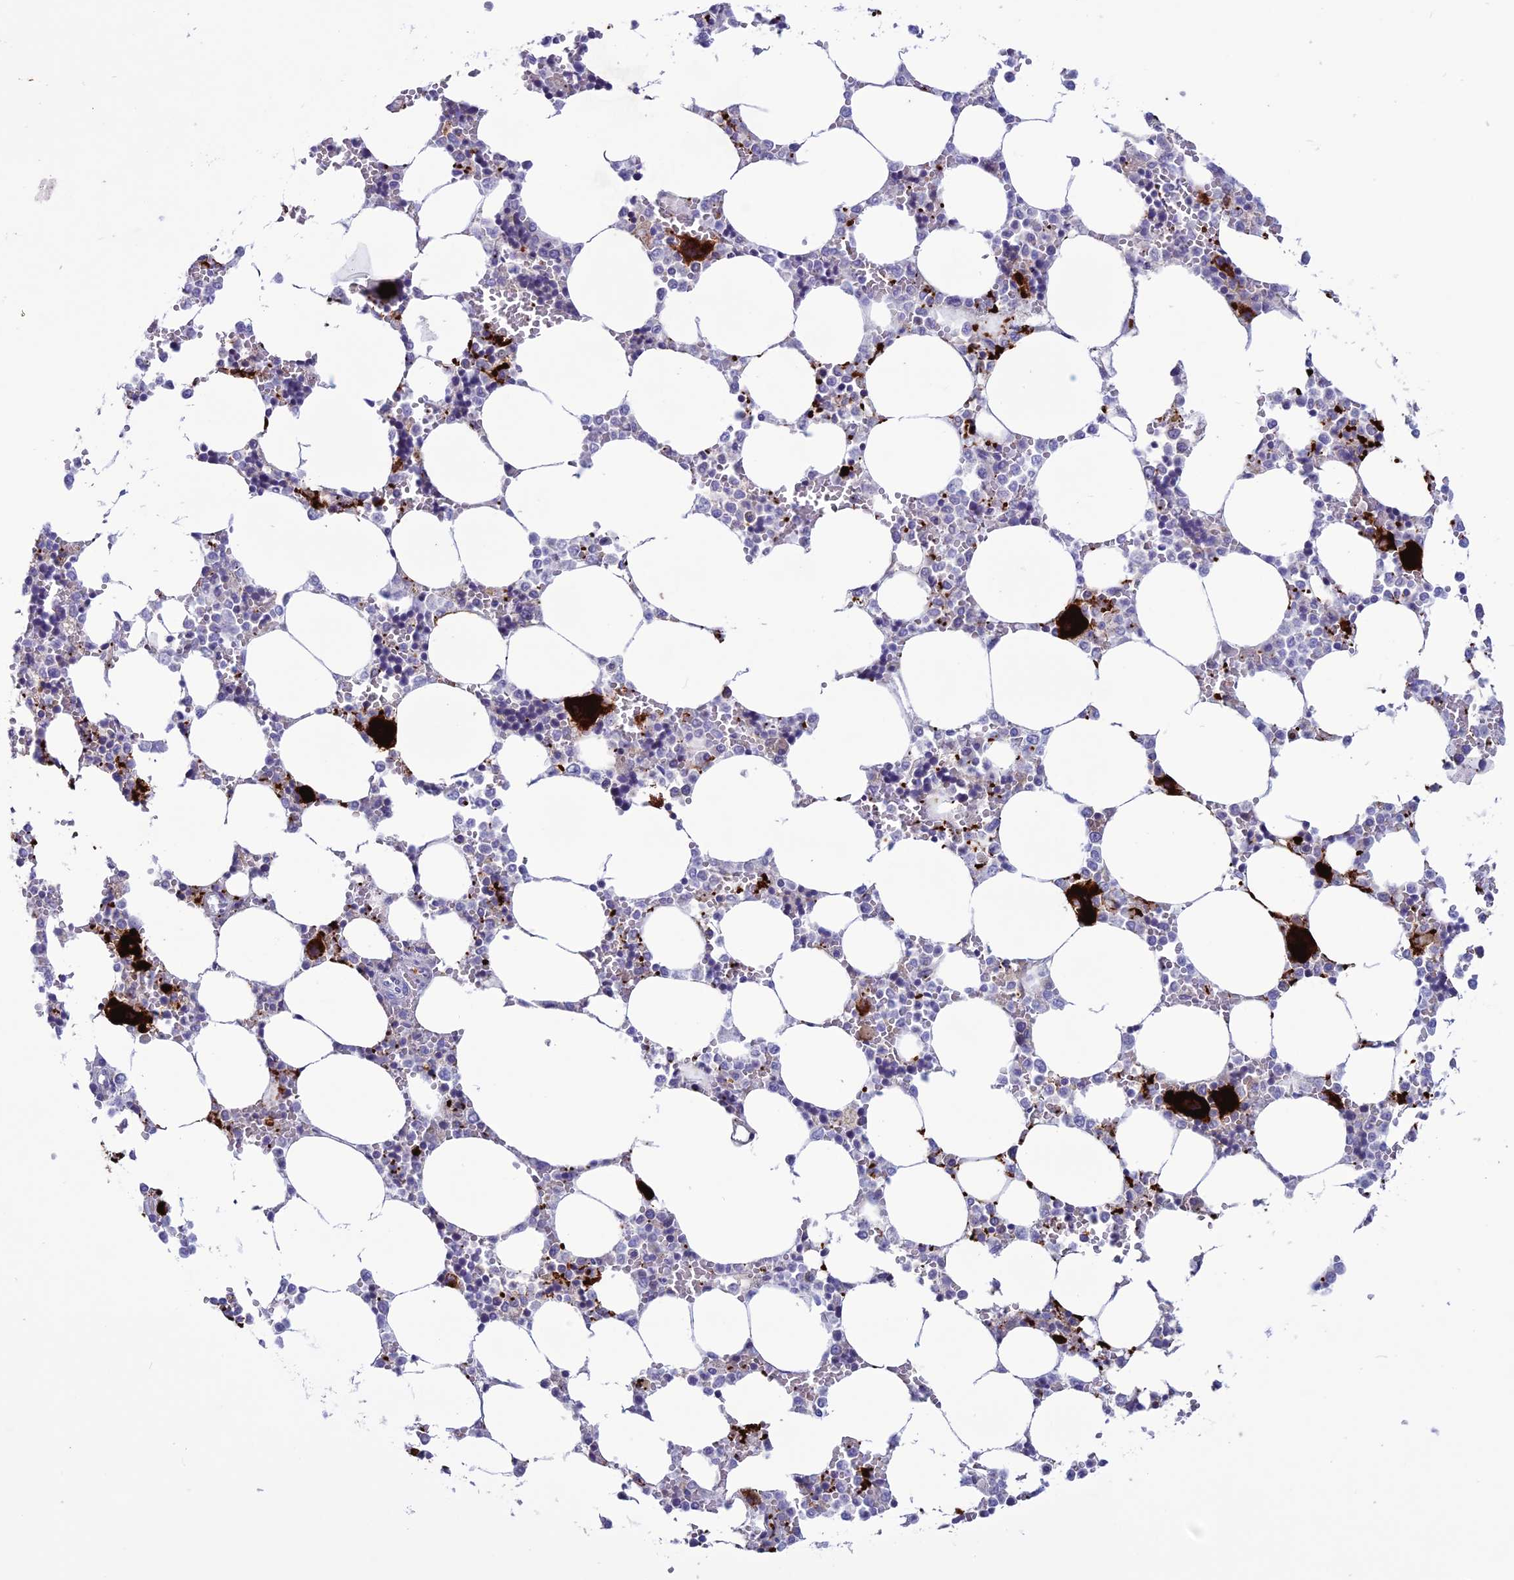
{"staining": {"intensity": "strong", "quantity": "<25%", "location": "cytoplasmic/membranous"}, "tissue": "bone marrow", "cell_type": "Hematopoietic cells", "image_type": "normal", "snomed": [{"axis": "morphology", "description": "Normal tissue, NOS"}, {"axis": "topography", "description": "Bone marrow"}], "caption": "A brown stain highlights strong cytoplasmic/membranous positivity of a protein in hematopoietic cells of normal human bone marrow. The staining is performed using DAB brown chromogen to label protein expression. The nuclei are counter-stained blue using hematoxylin.", "gene": "C21orf140", "patient": {"sex": "male", "age": 64}}